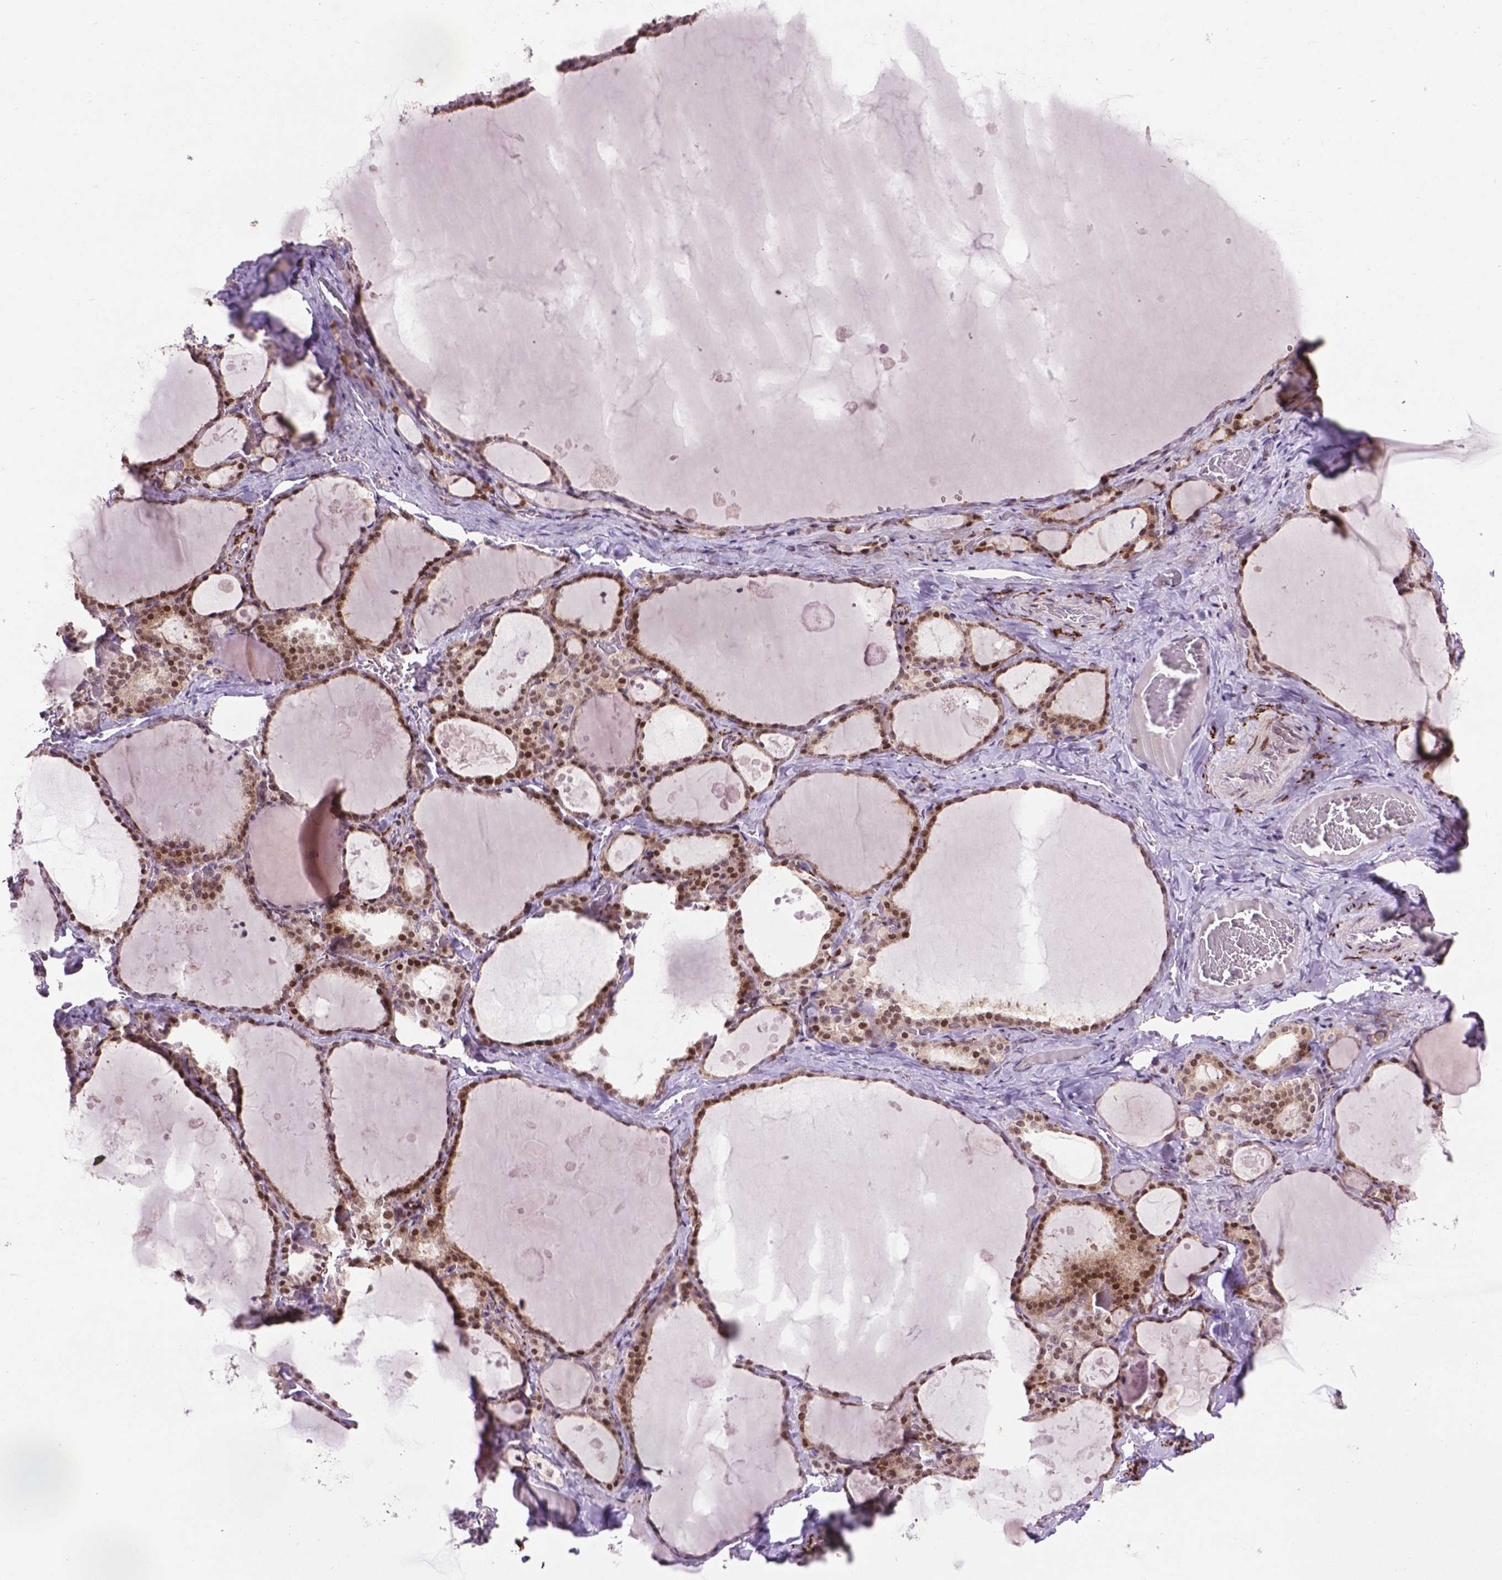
{"staining": {"intensity": "moderate", "quantity": "<25%", "location": "nuclear"}, "tissue": "thyroid gland", "cell_type": "Glandular cells", "image_type": "normal", "snomed": [{"axis": "morphology", "description": "Normal tissue, NOS"}, {"axis": "topography", "description": "Thyroid gland"}], "caption": "Thyroid gland stained for a protein displays moderate nuclear positivity in glandular cells. The protein is shown in brown color, while the nuclei are stained blue.", "gene": "TH", "patient": {"sex": "male", "age": 56}}